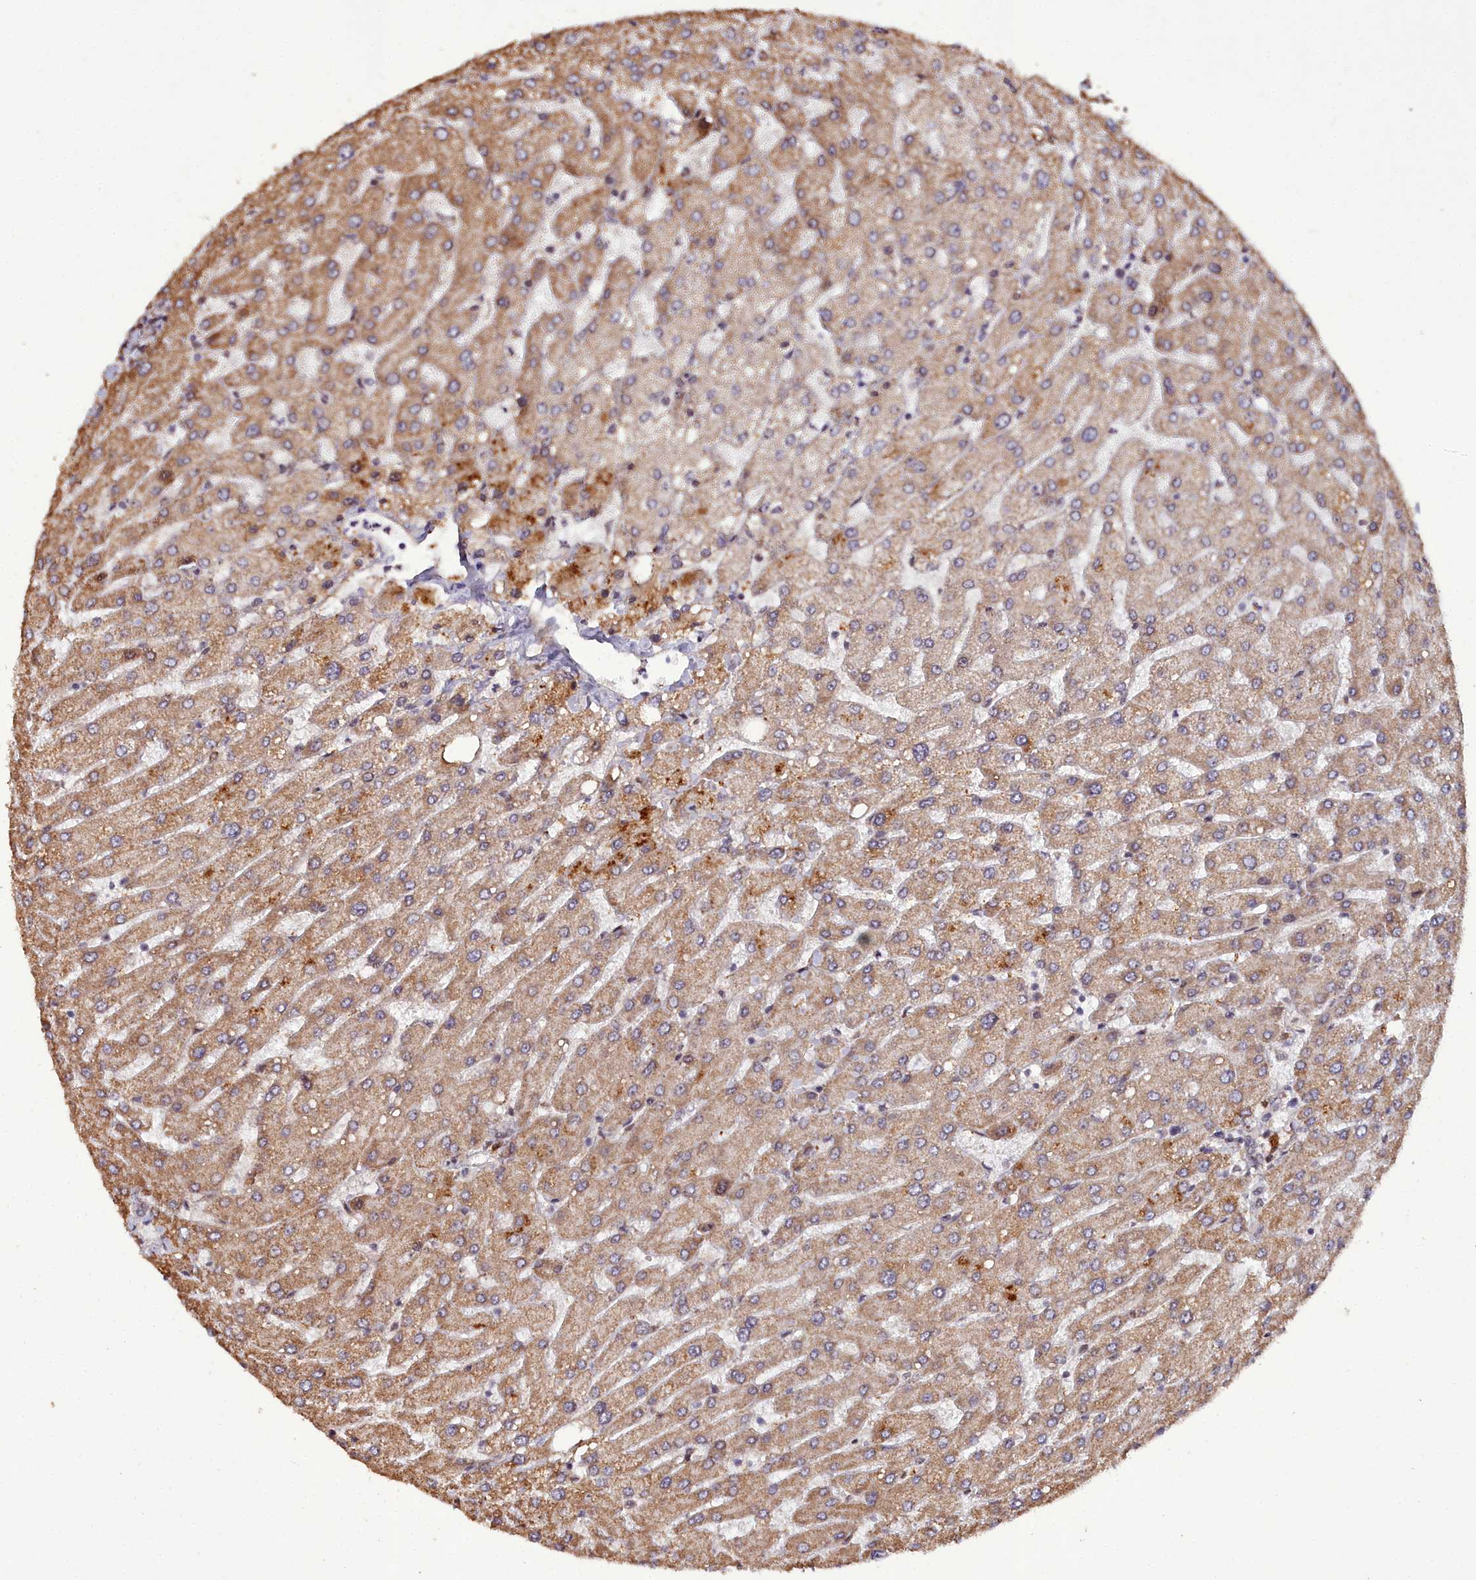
{"staining": {"intensity": "weak", "quantity": "<25%", "location": "nuclear"}, "tissue": "liver", "cell_type": "Cholangiocytes", "image_type": "normal", "snomed": [{"axis": "morphology", "description": "Normal tissue, NOS"}, {"axis": "topography", "description": "Liver"}], "caption": "Immunohistochemical staining of unremarkable liver exhibits no significant staining in cholangiocytes. (DAB immunohistochemistry, high magnification).", "gene": "CXXC1", "patient": {"sex": "male", "age": 55}}